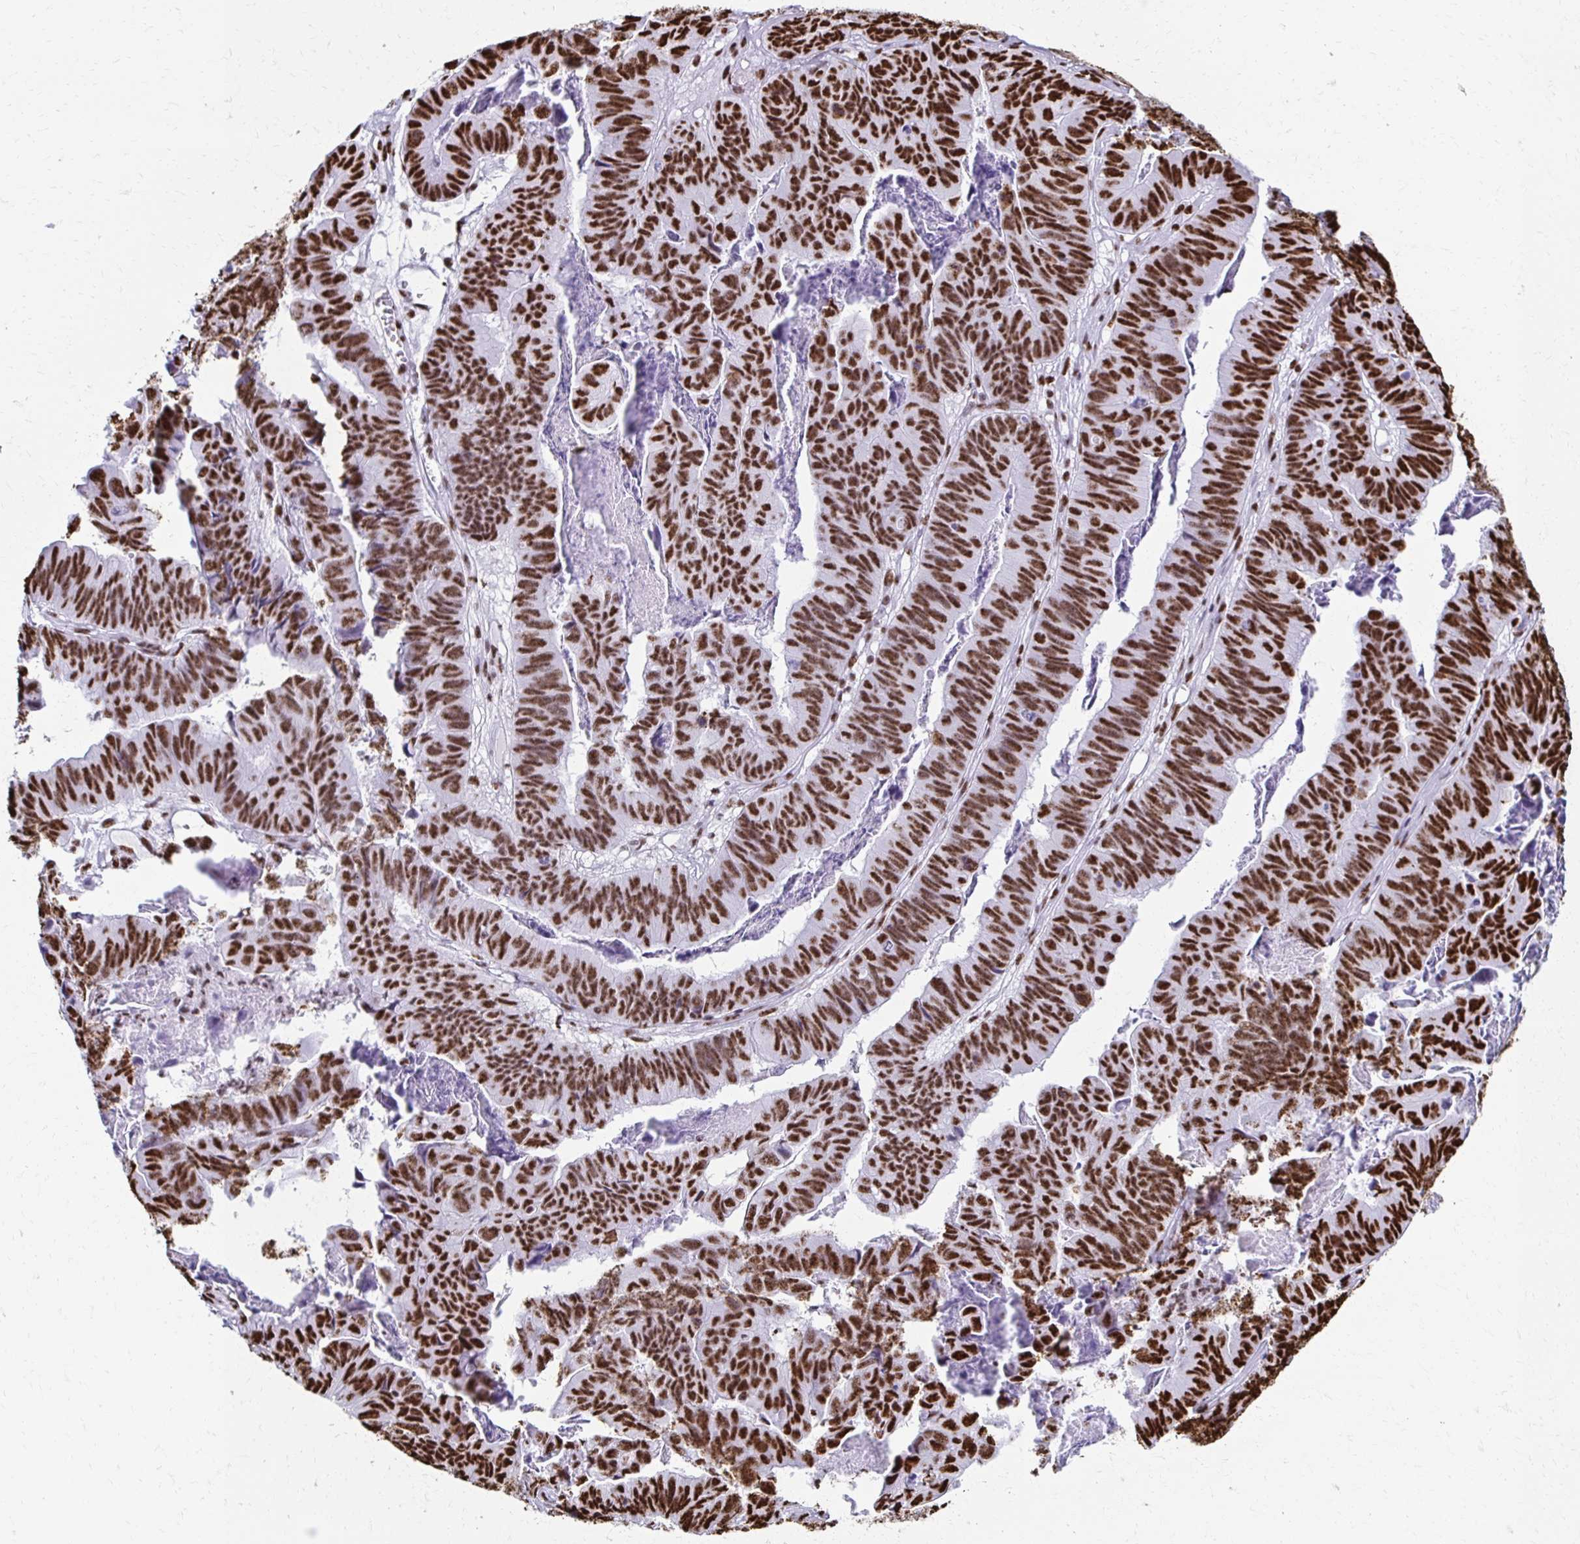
{"staining": {"intensity": "strong", "quantity": ">75%", "location": "nuclear"}, "tissue": "stomach cancer", "cell_type": "Tumor cells", "image_type": "cancer", "snomed": [{"axis": "morphology", "description": "Adenocarcinoma, NOS"}, {"axis": "topography", "description": "Stomach, lower"}], "caption": "Strong nuclear expression for a protein is identified in about >75% of tumor cells of stomach cancer using immunohistochemistry.", "gene": "NONO", "patient": {"sex": "male", "age": 77}}